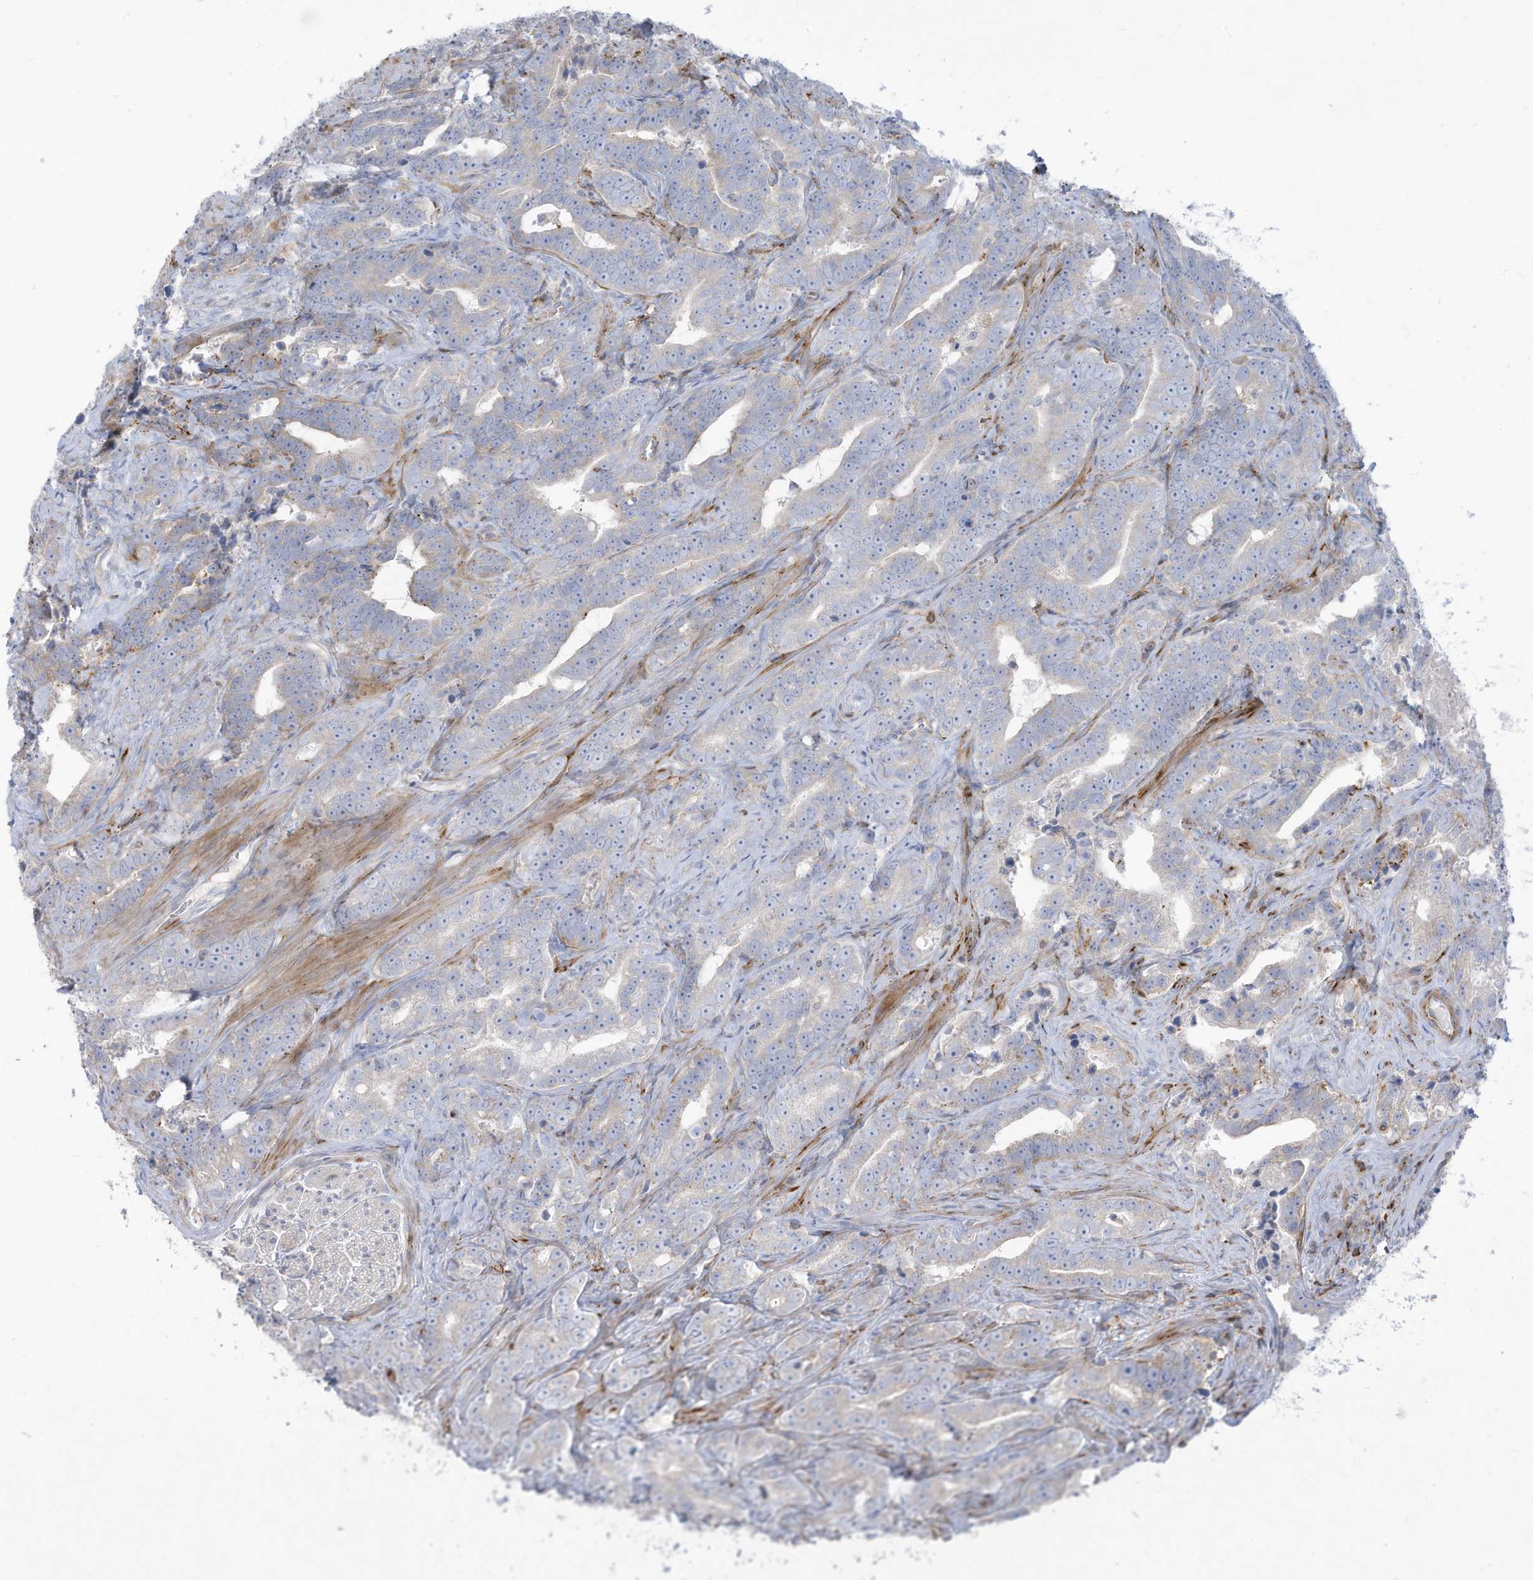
{"staining": {"intensity": "negative", "quantity": "none", "location": "none"}, "tissue": "prostate cancer", "cell_type": "Tumor cells", "image_type": "cancer", "snomed": [{"axis": "morphology", "description": "Adenocarcinoma, High grade"}, {"axis": "topography", "description": "Prostate"}], "caption": "High power microscopy histopathology image of an immunohistochemistry photomicrograph of high-grade adenocarcinoma (prostate), revealing no significant staining in tumor cells.", "gene": "THNSL2", "patient": {"sex": "male", "age": 62}}